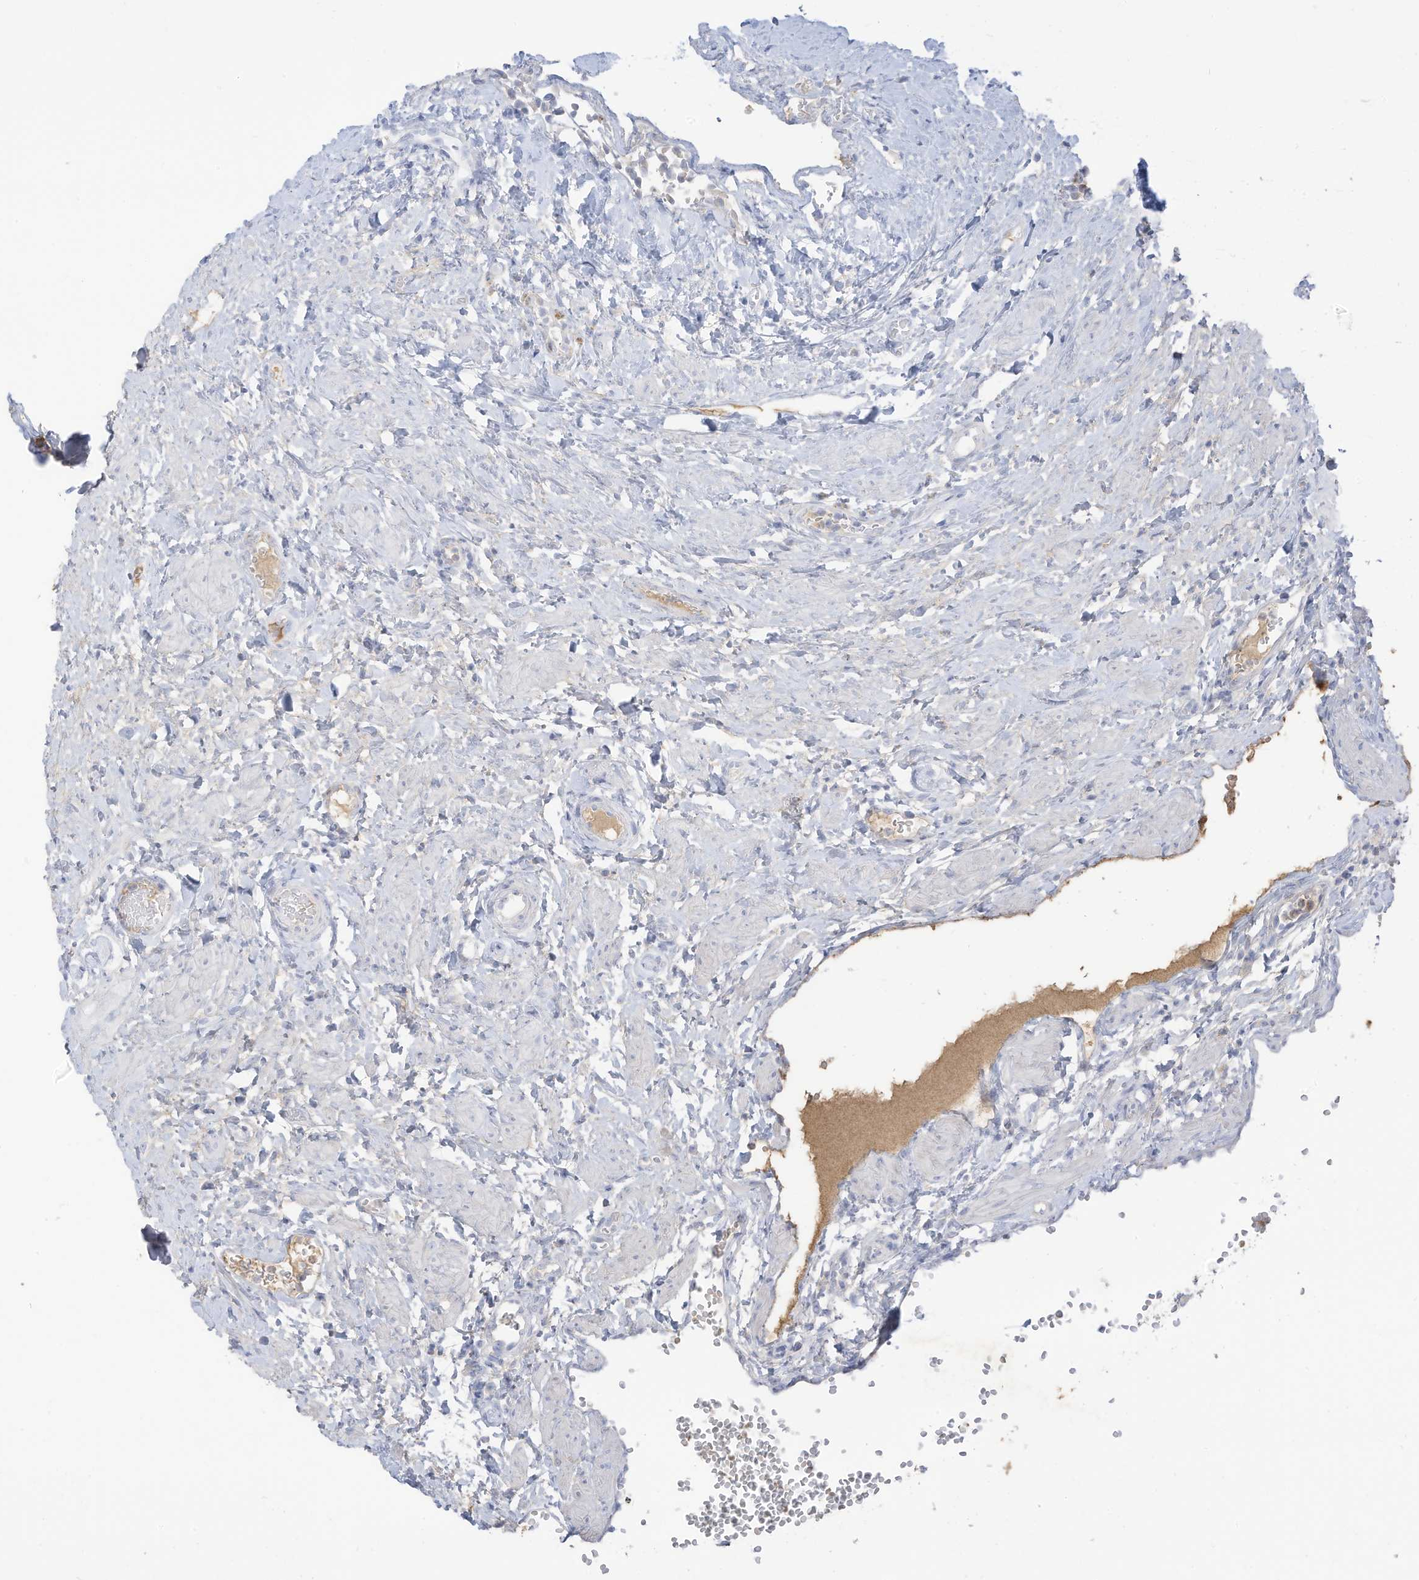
{"staining": {"intensity": "weak", "quantity": ">75%", "location": "cytoplasmic/membranous"}, "tissue": "ovary", "cell_type": "Follicle cells", "image_type": "normal", "snomed": [{"axis": "morphology", "description": "Normal tissue, NOS"}, {"axis": "morphology", "description": "Cyst, NOS"}, {"axis": "topography", "description": "Ovary"}], "caption": "The photomicrograph shows immunohistochemical staining of normal ovary. There is weak cytoplasmic/membranous positivity is appreciated in about >75% of follicle cells.", "gene": "HSD17B13", "patient": {"sex": "female", "age": 33}}